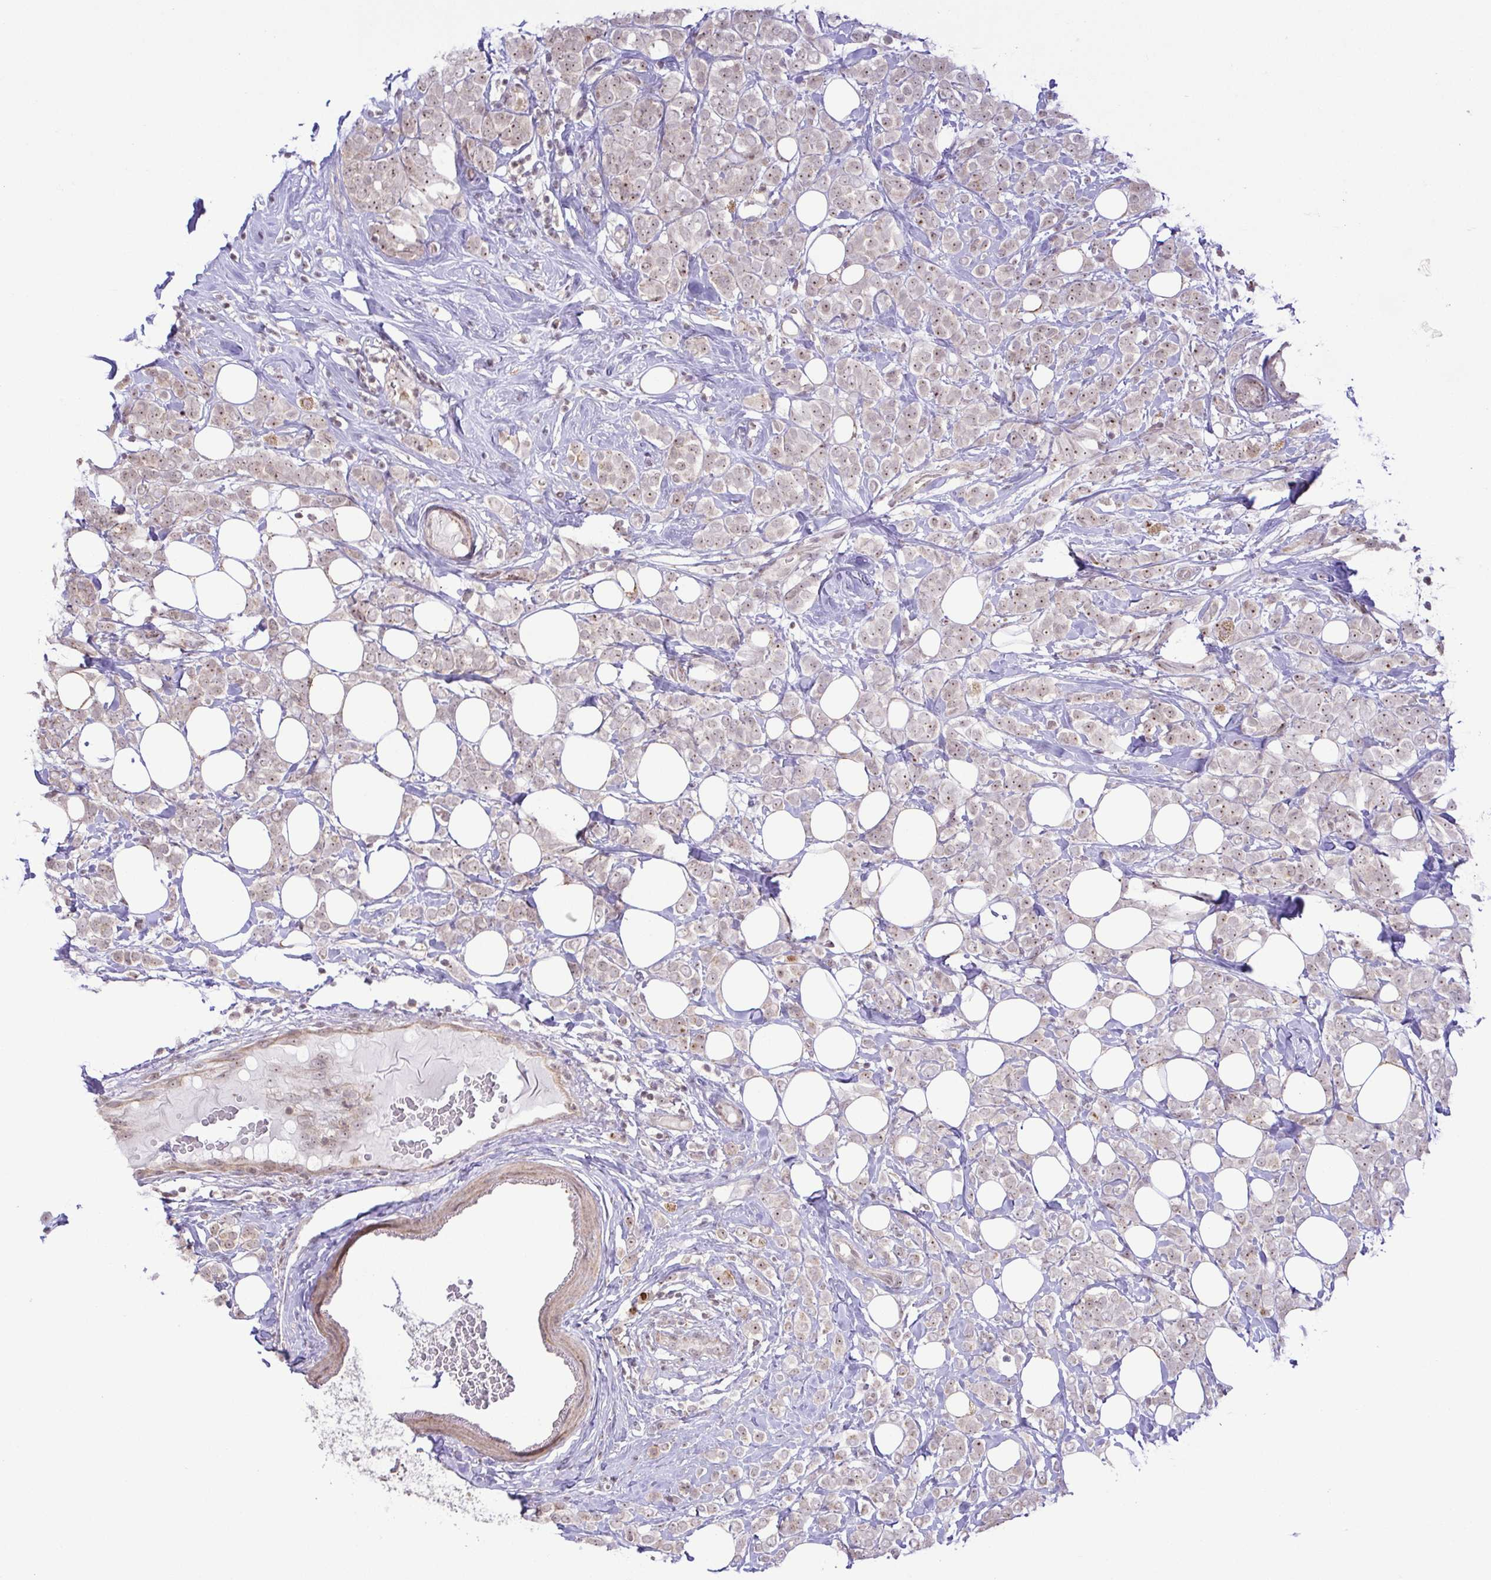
{"staining": {"intensity": "weak", "quantity": "25%-75%", "location": "nuclear"}, "tissue": "breast cancer", "cell_type": "Tumor cells", "image_type": "cancer", "snomed": [{"axis": "morphology", "description": "Lobular carcinoma"}, {"axis": "topography", "description": "Breast"}], "caption": "Tumor cells display low levels of weak nuclear expression in about 25%-75% of cells in breast lobular carcinoma.", "gene": "RSL24D1", "patient": {"sex": "female", "age": 49}}